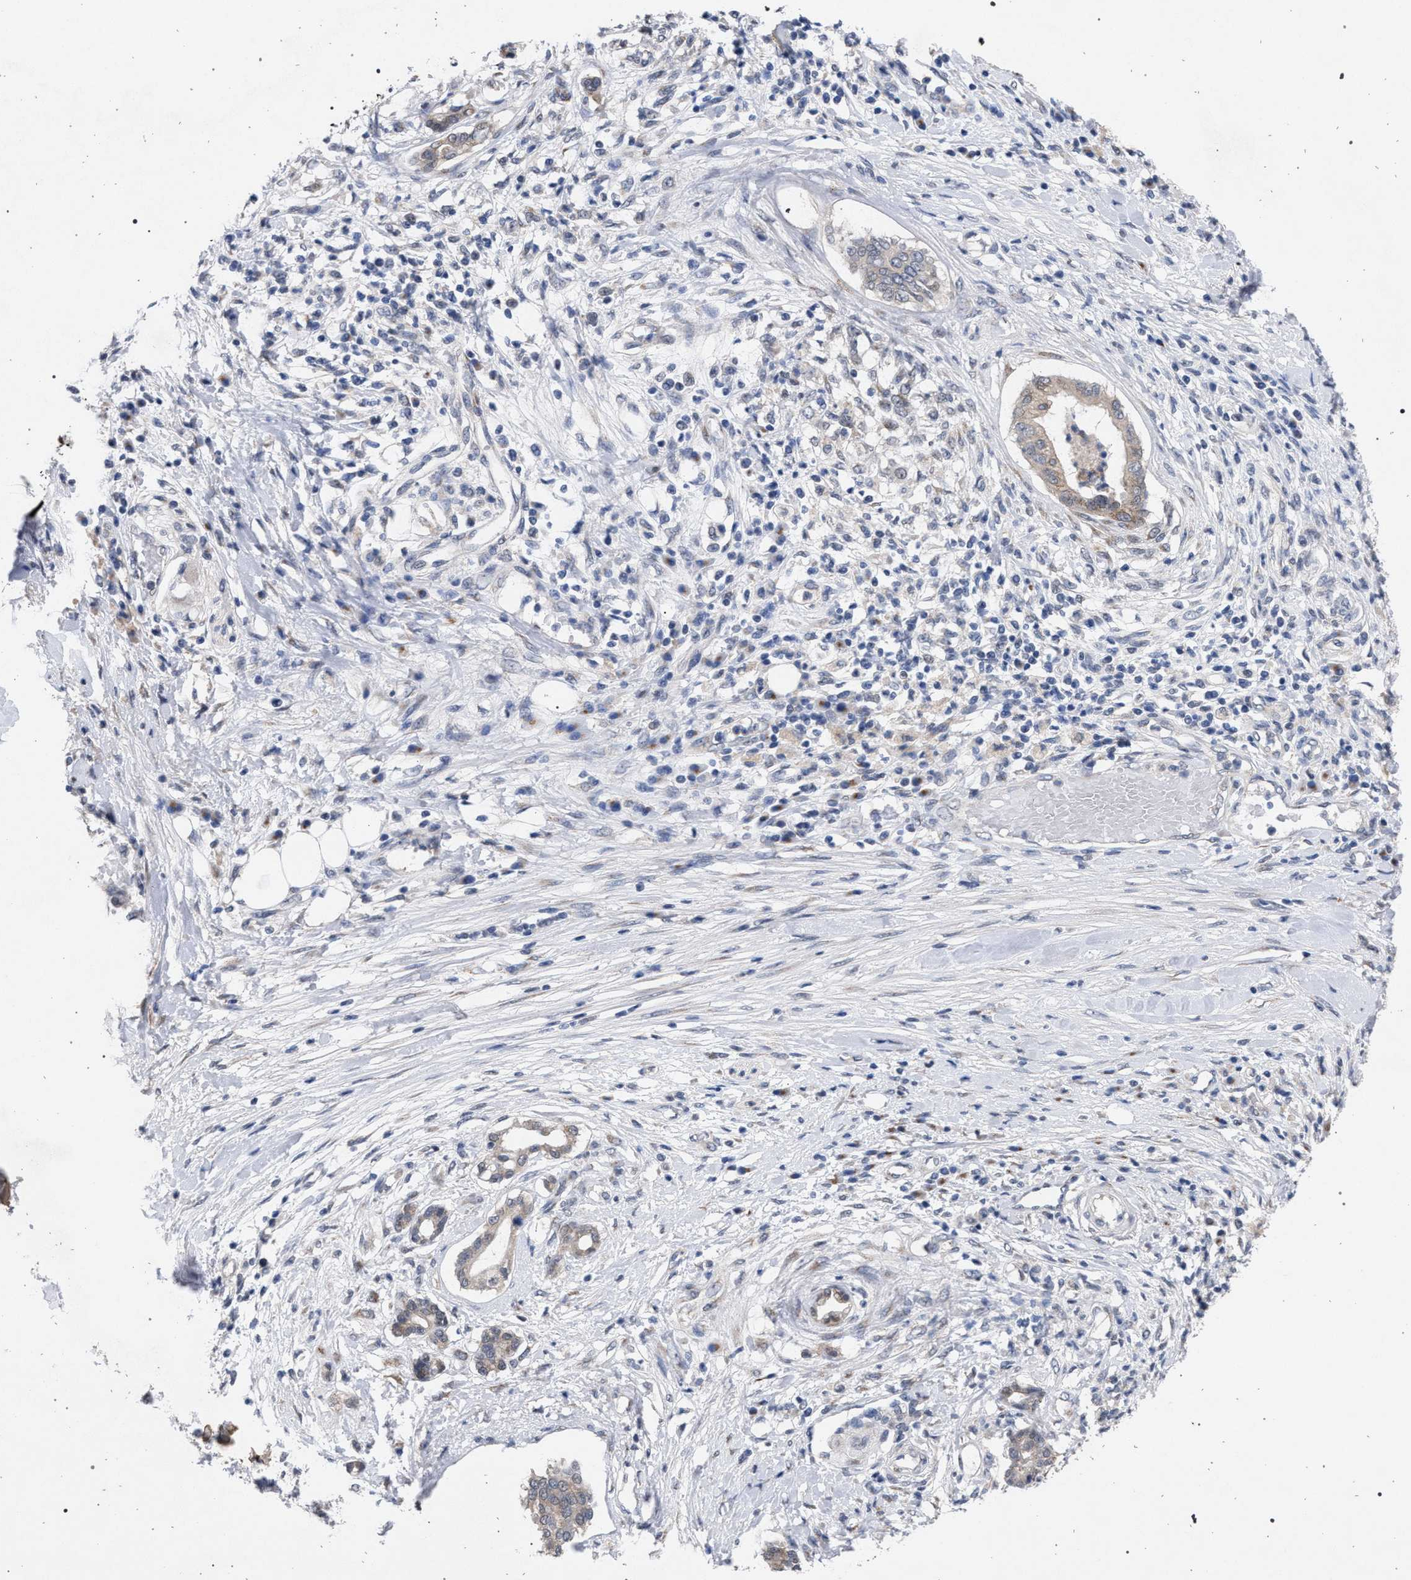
{"staining": {"intensity": "weak", "quantity": "<25%", "location": "cytoplasmic/membranous"}, "tissue": "pancreatic cancer", "cell_type": "Tumor cells", "image_type": "cancer", "snomed": [{"axis": "morphology", "description": "Adenocarcinoma, NOS"}, {"axis": "topography", "description": "Pancreas"}], "caption": "This is a photomicrograph of immunohistochemistry staining of pancreatic adenocarcinoma, which shows no expression in tumor cells.", "gene": "GOLGA2", "patient": {"sex": "female", "age": 56}}